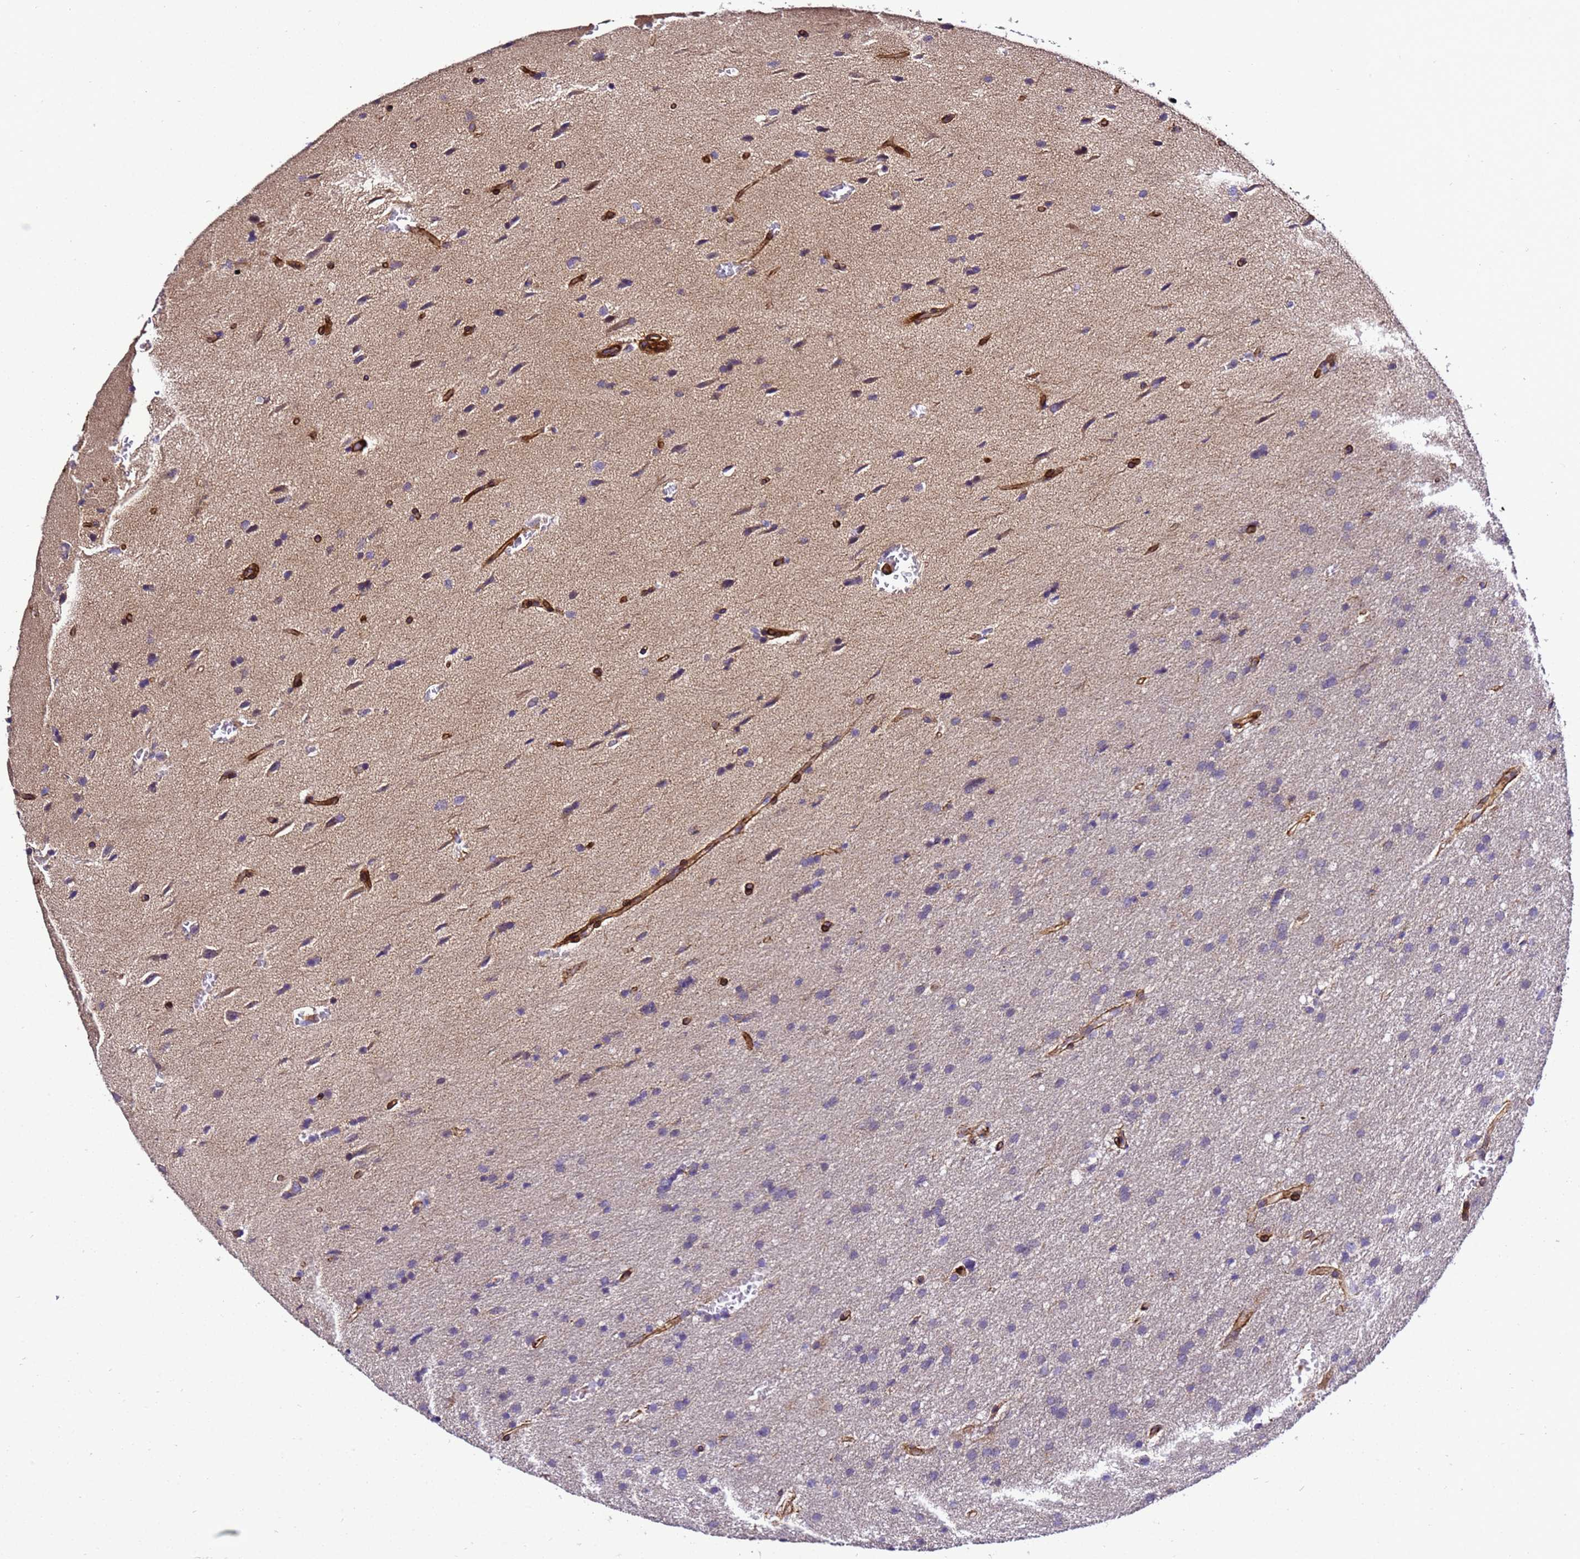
{"staining": {"intensity": "negative", "quantity": "none", "location": "none"}, "tissue": "glioma", "cell_type": "Tumor cells", "image_type": "cancer", "snomed": [{"axis": "morphology", "description": "Glioma, malignant, High grade"}, {"axis": "topography", "description": "Cerebral cortex"}], "caption": "This photomicrograph is of glioma stained with immunohistochemistry to label a protein in brown with the nuclei are counter-stained blue. There is no staining in tumor cells.", "gene": "ZNF417", "patient": {"sex": "female", "age": 36}}